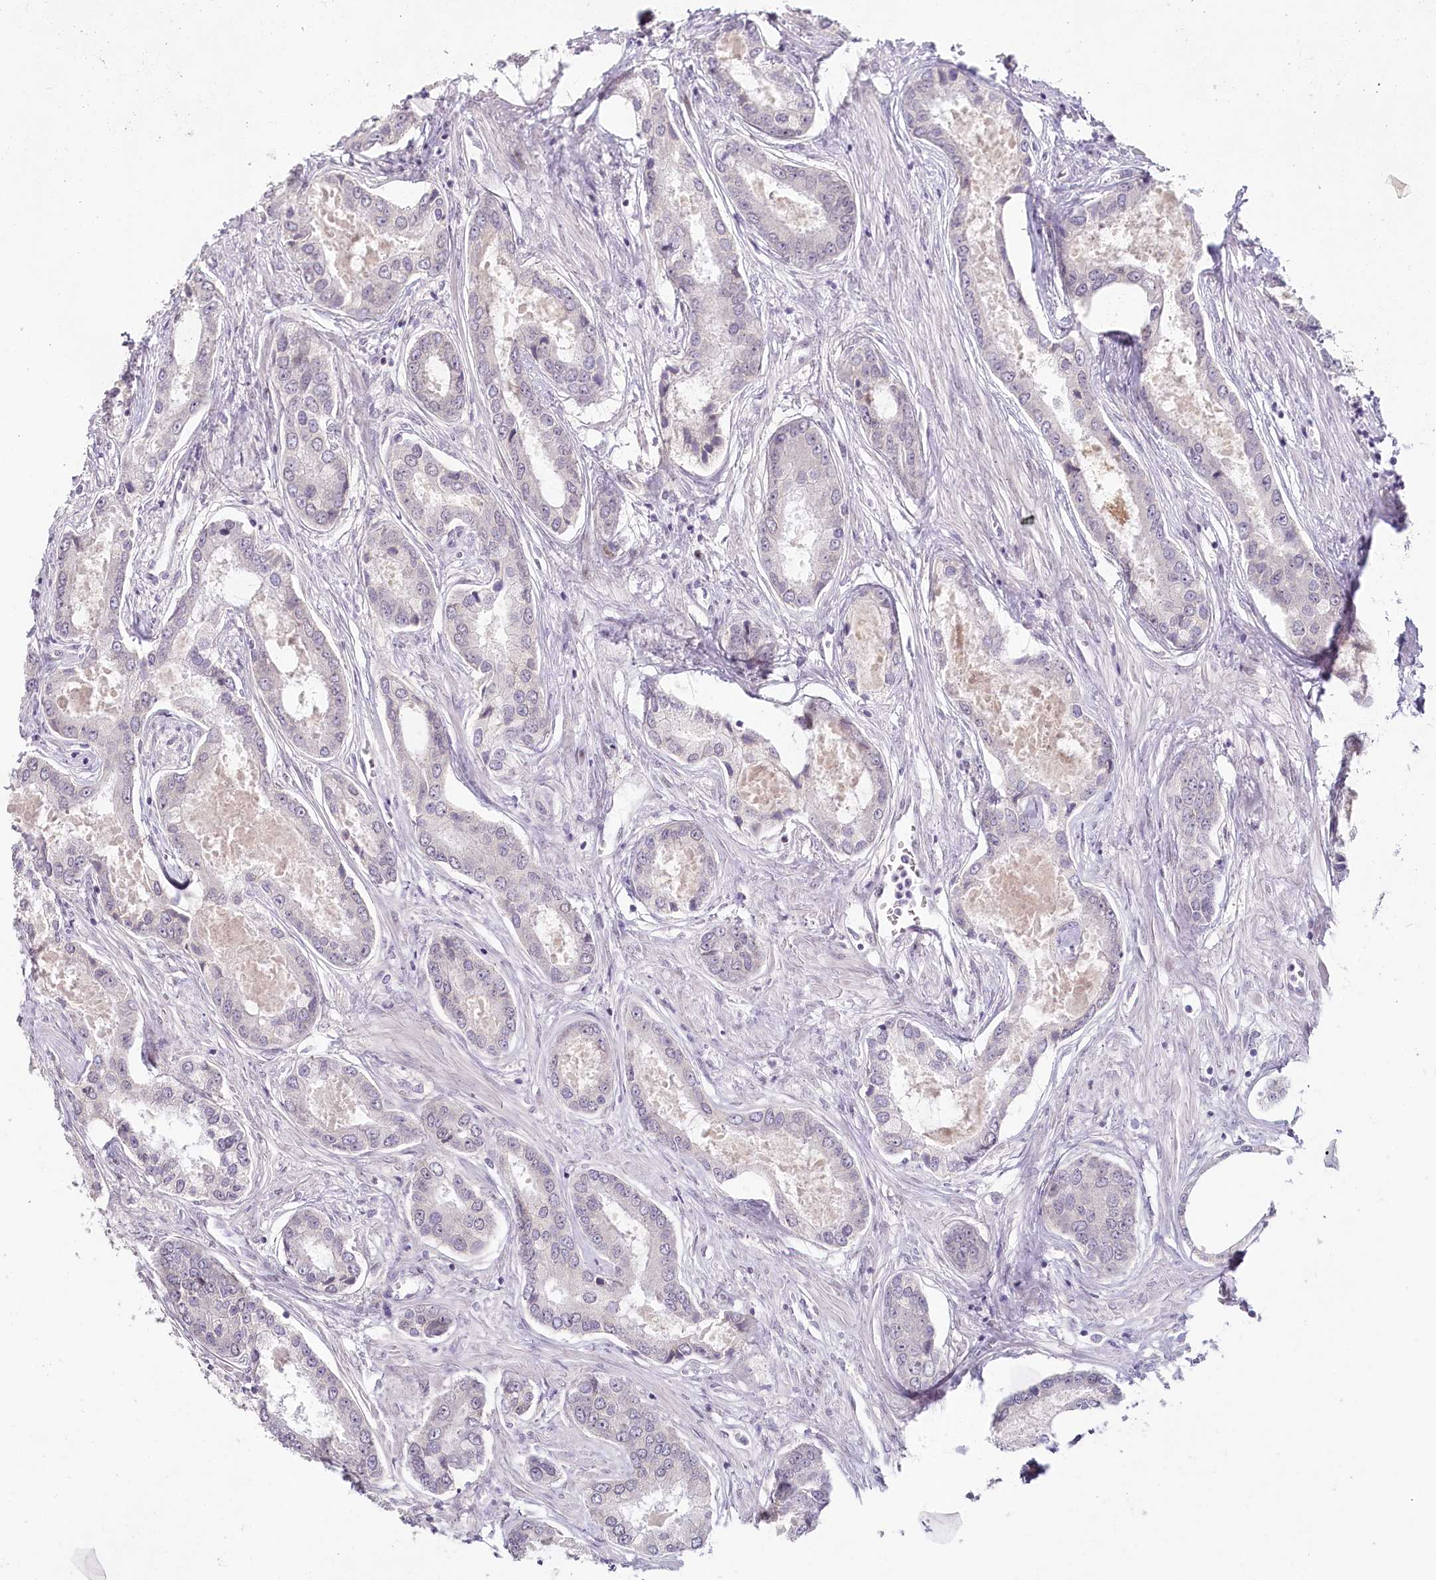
{"staining": {"intensity": "negative", "quantity": "none", "location": "none"}, "tissue": "prostate cancer", "cell_type": "Tumor cells", "image_type": "cancer", "snomed": [{"axis": "morphology", "description": "Adenocarcinoma, Low grade"}, {"axis": "topography", "description": "Prostate"}], "caption": "The photomicrograph displays no staining of tumor cells in adenocarcinoma (low-grade) (prostate). The staining was performed using DAB (3,3'-diaminobenzidine) to visualize the protein expression in brown, while the nuclei were stained in blue with hematoxylin (Magnification: 20x).", "gene": "HPD", "patient": {"sex": "male", "age": 68}}